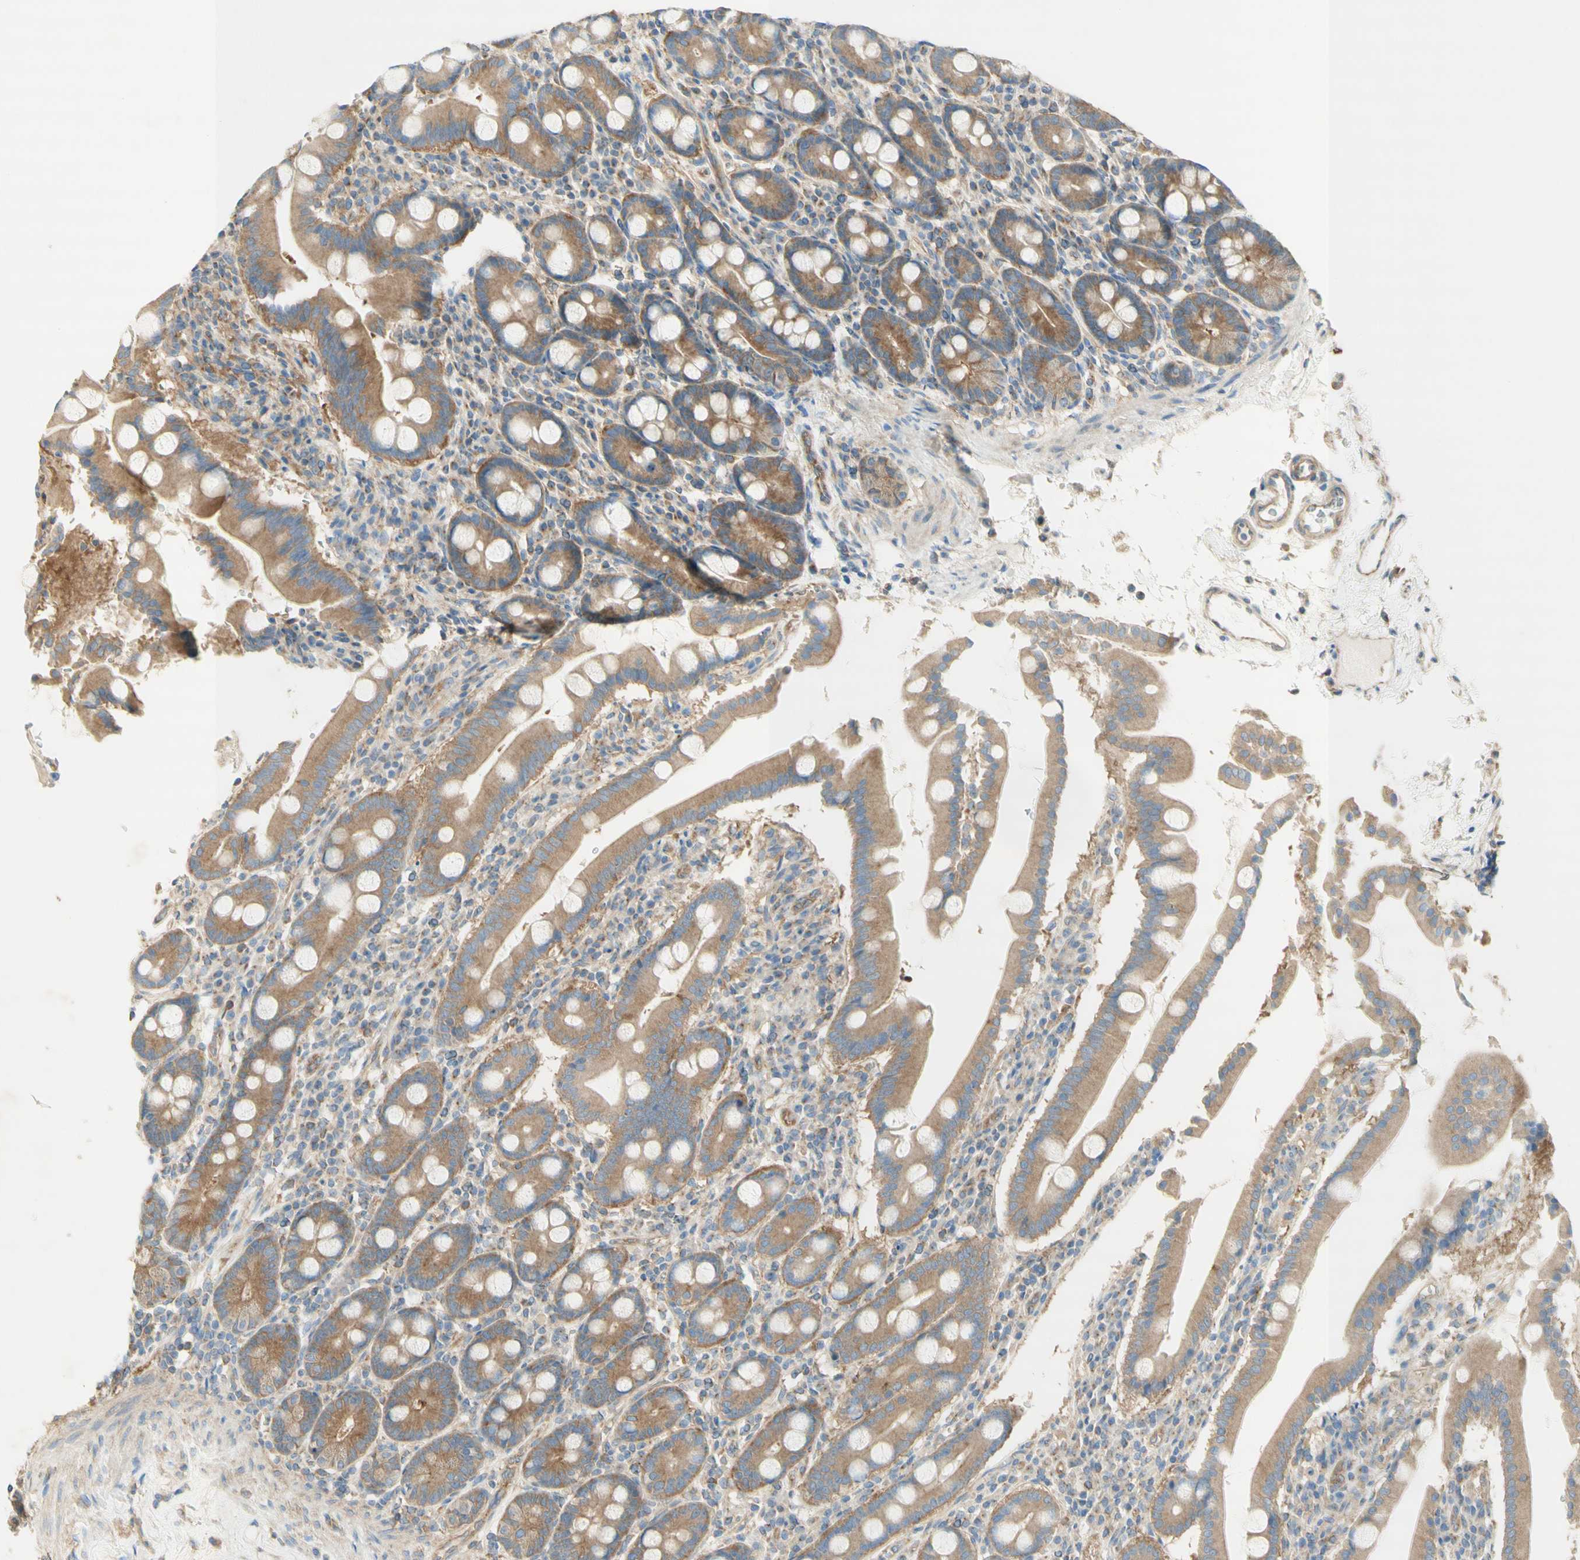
{"staining": {"intensity": "weak", "quantity": ">75%", "location": "cytoplasmic/membranous"}, "tissue": "duodenum", "cell_type": "Glandular cells", "image_type": "normal", "snomed": [{"axis": "morphology", "description": "Normal tissue, NOS"}, {"axis": "topography", "description": "Duodenum"}], "caption": "An image of human duodenum stained for a protein exhibits weak cytoplasmic/membranous brown staining in glandular cells.", "gene": "DYNC1H1", "patient": {"sex": "male", "age": 50}}